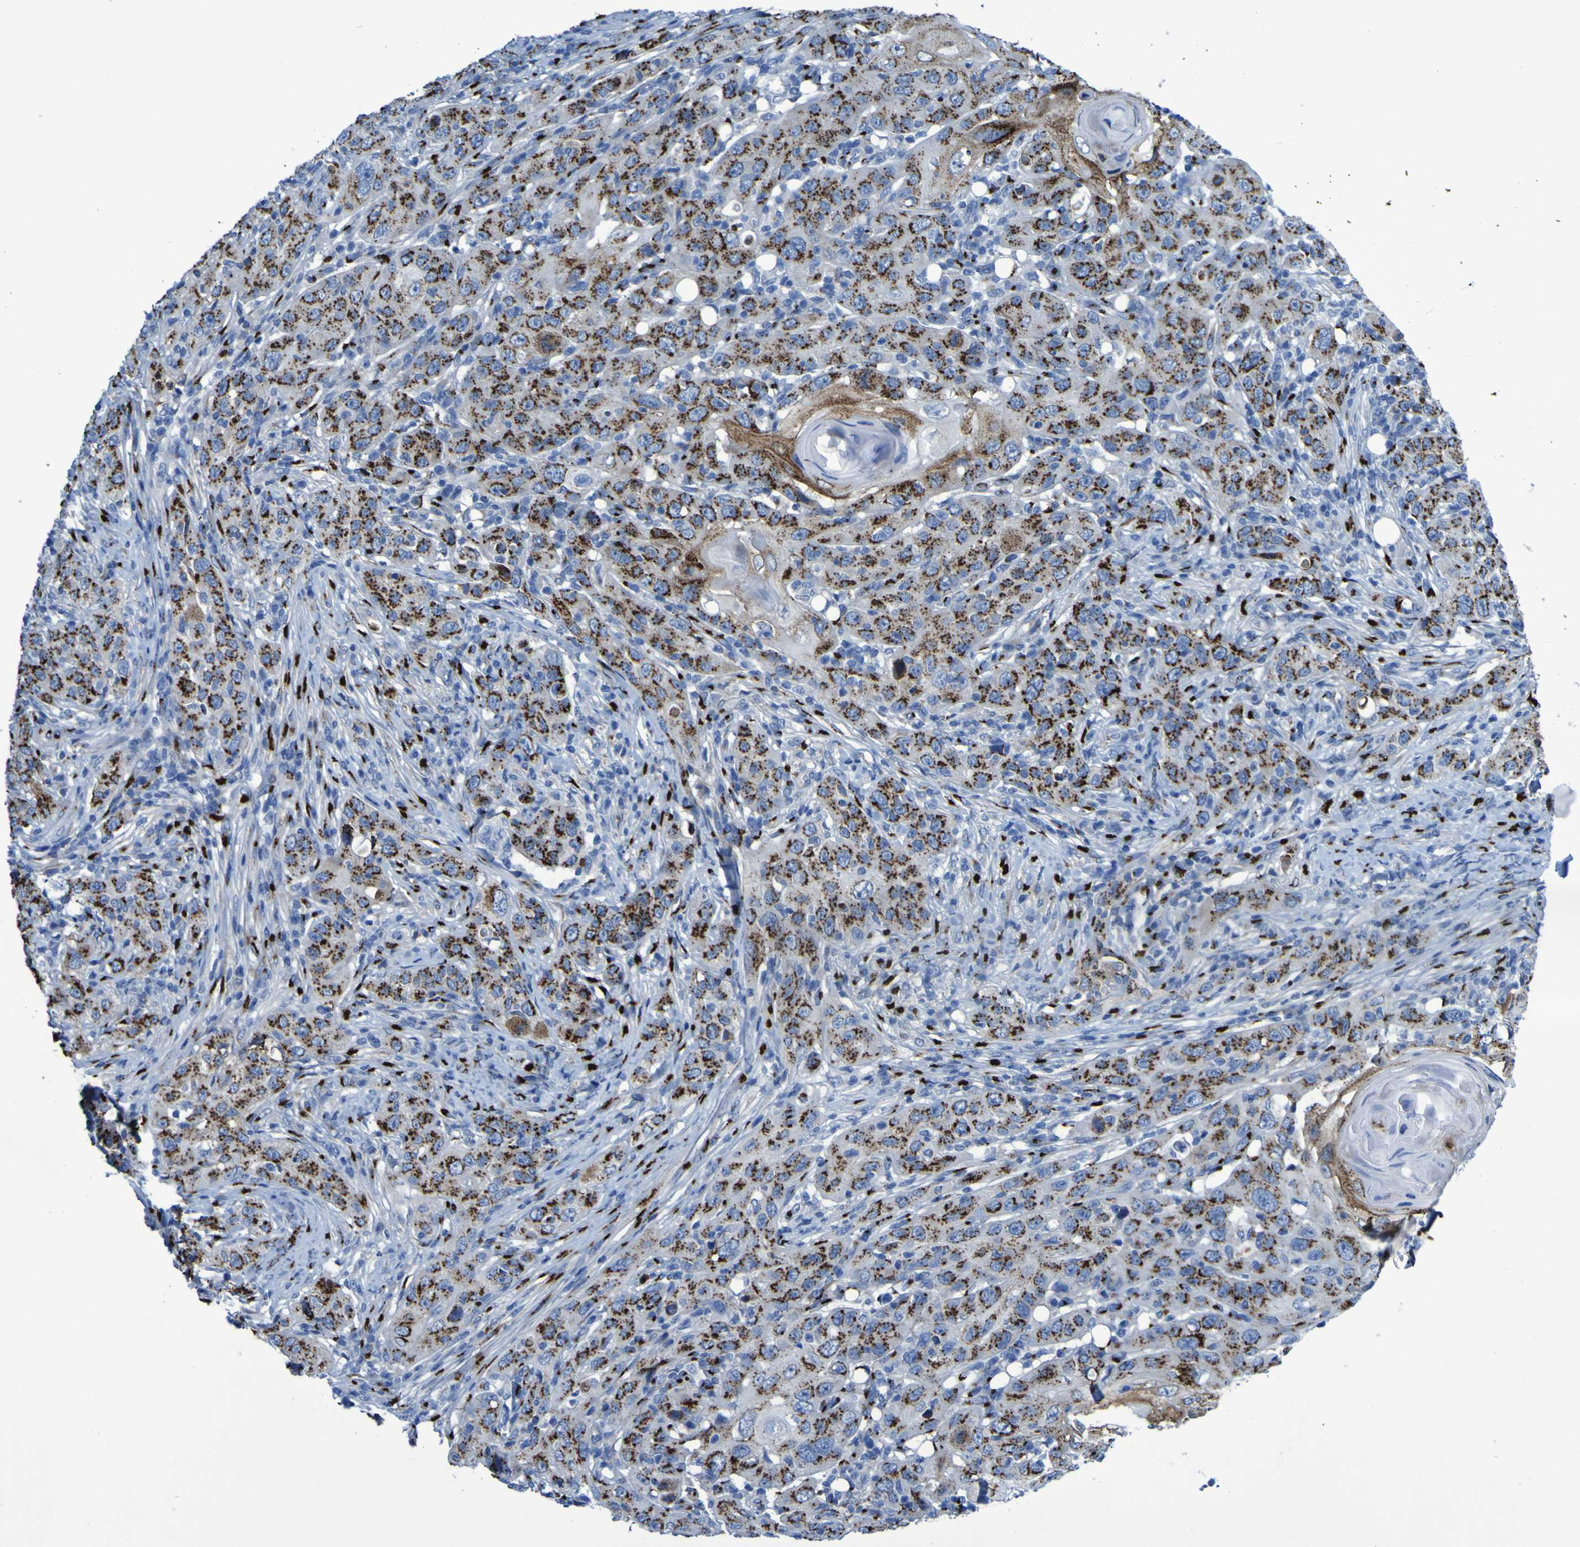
{"staining": {"intensity": "strong", "quantity": ">75%", "location": "cytoplasmic/membranous"}, "tissue": "skin cancer", "cell_type": "Tumor cells", "image_type": "cancer", "snomed": [{"axis": "morphology", "description": "Squamous cell carcinoma, NOS"}, {"axis": "topography", "description": "Skin"}], "caption": "A high-resolution image shows immunohistochemistry staining of skin cancer (squamous cell carcinoma), which exhibits strong cytoplasmic/membranous expression in about >75% of tumor cells. The staining is performed using DAB brown chromogen to label protein expression. The nuclei are counter-stained blue using hematoxylin.", "gene": "GOLM1", "patient": {"sex": "female", "age": 88}}